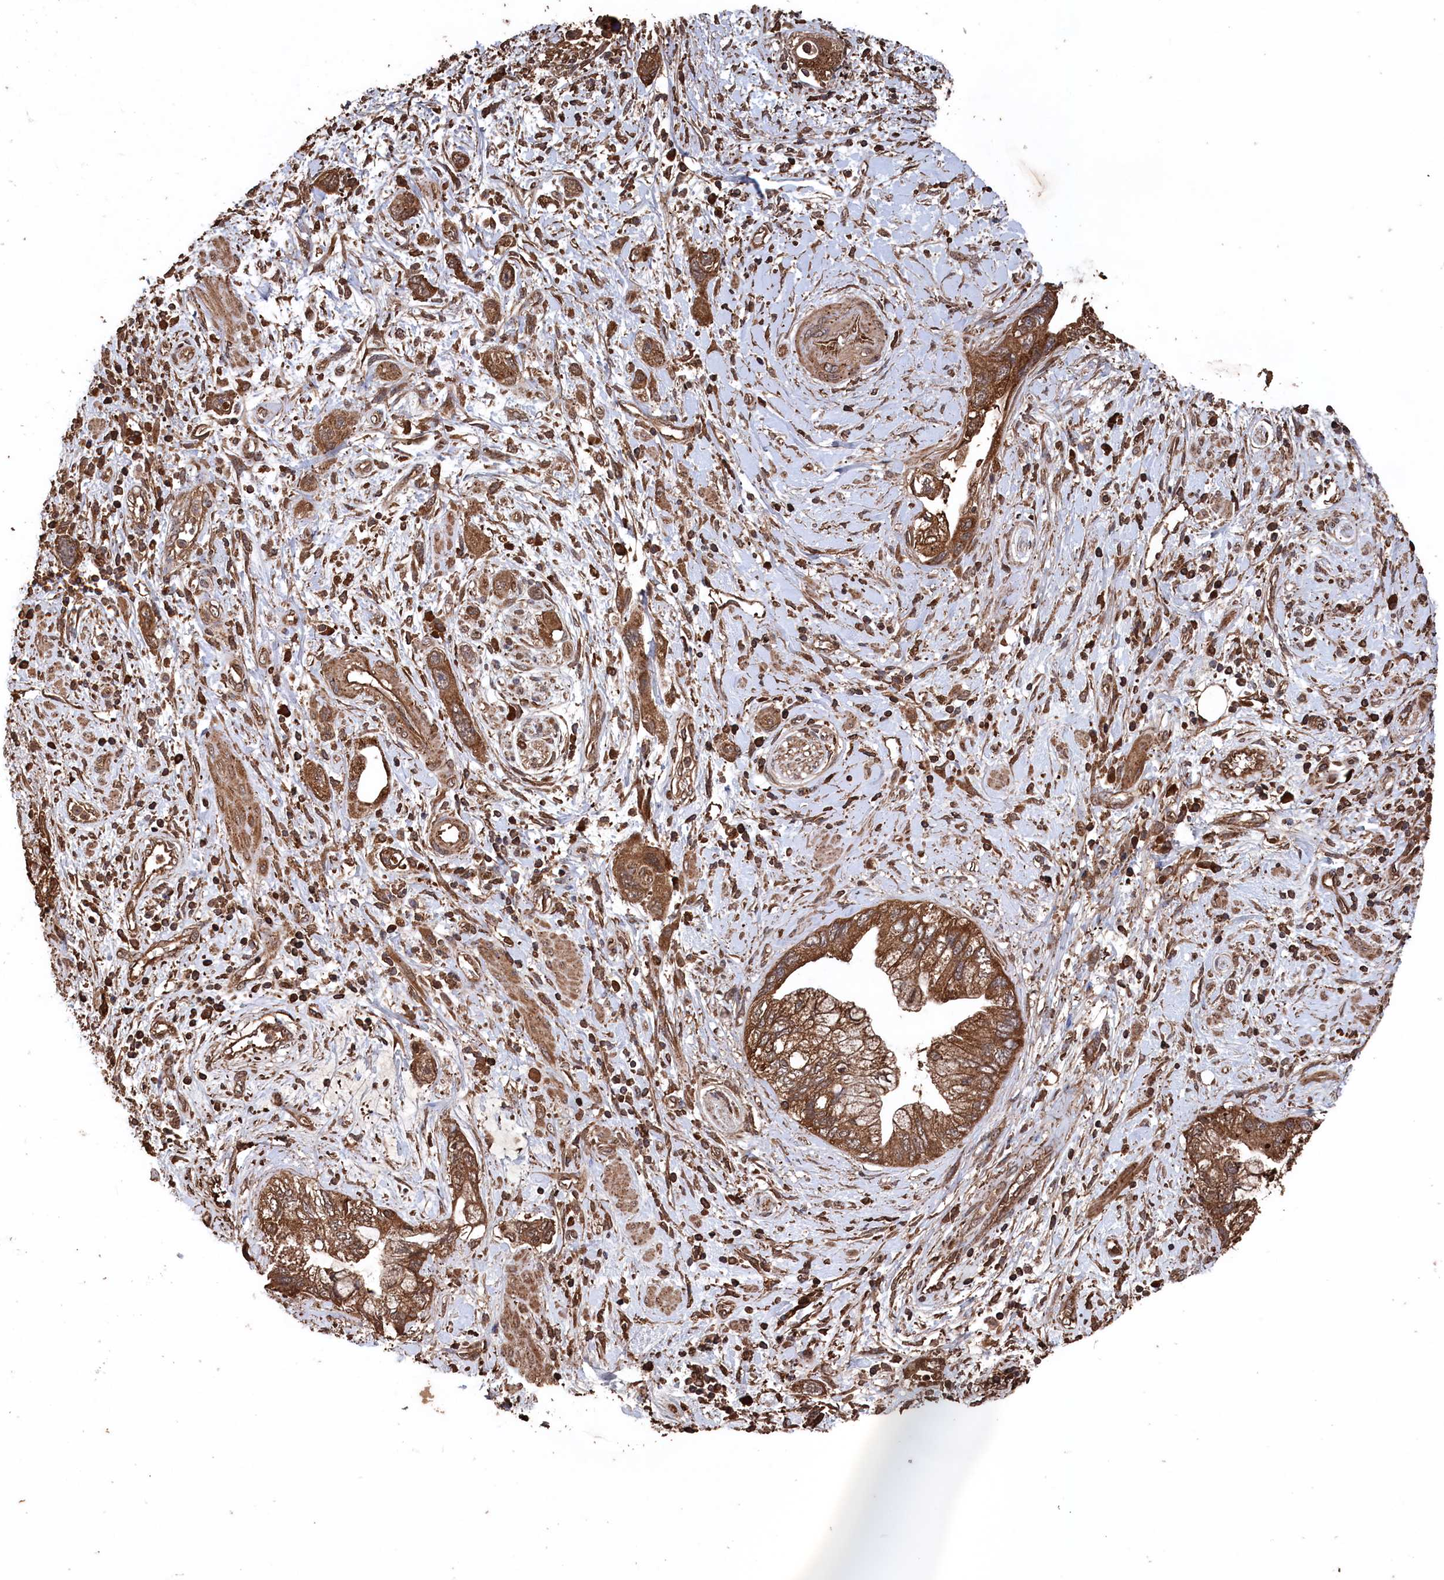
{"staining": {"intensity": "moderate", "quantity": ">75%", "location": "cytoplasmic/membranous"}, "tissue": "pancreatic cancer", "cell_type": "Tumor cells", "image_type": "cancer", "snomed": [{"axis": "morphology", "description": "Adenocarcinoma, NOS"}, {"axis": "topography", "description": "Pancreas"}], "caption": "A high-resolution image shows IHC staining of adenocarcinoma (pancreatic), which displays moderate cytoplasmic/membranous positivity in about >75% of tumor cells. (brown staining indicates protein expression, while blue staining denotes nuclei).", "gene": "SNX33", "patient": {"sex": "female", "age": 73}}